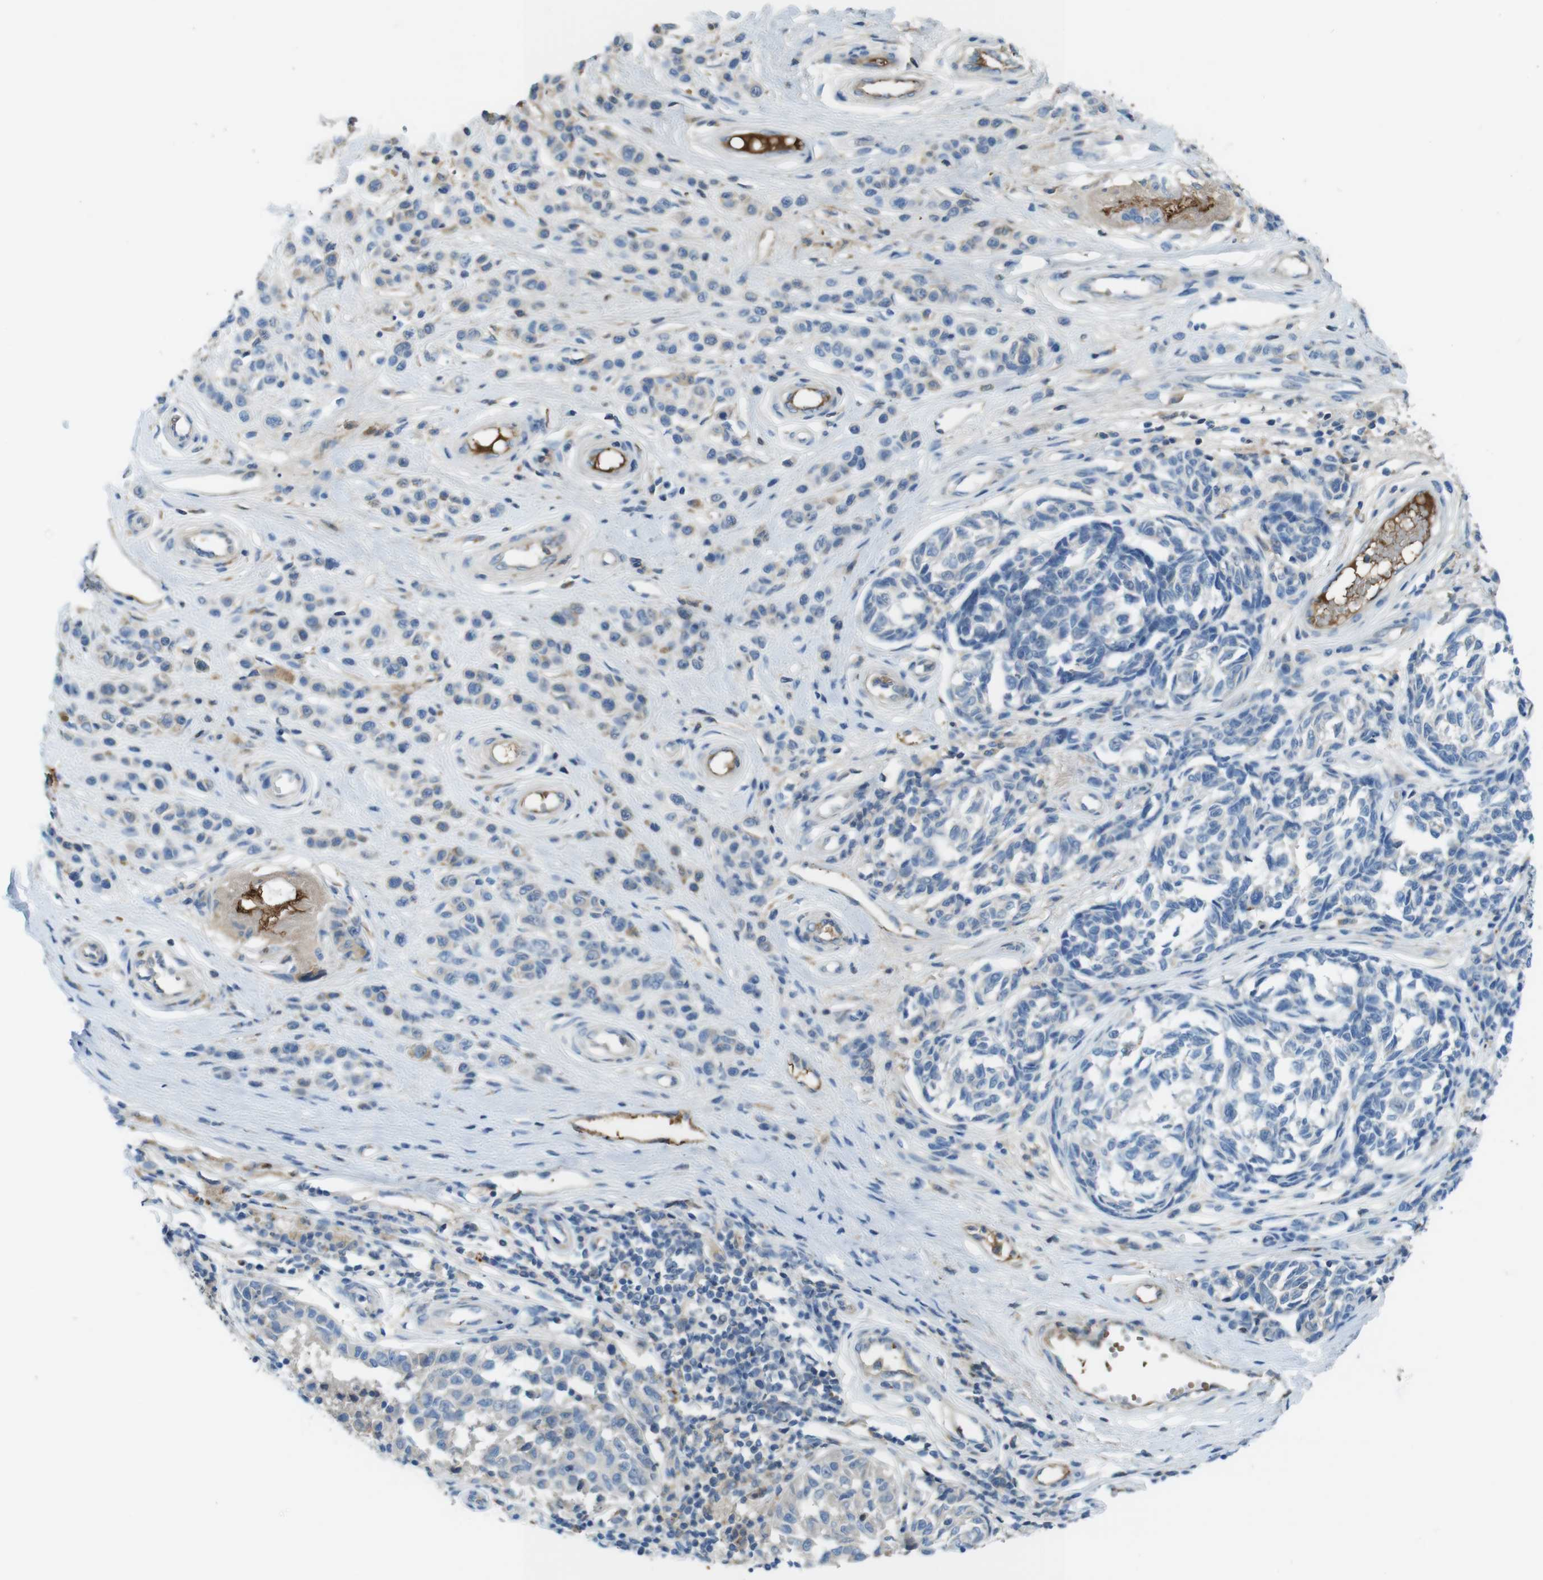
{"staining": {"intensity": "negative", "quantity": "none", "location": "none"}, "tissue": "melanoma", "cell_type": "Tumor cells", "image_type": "cancer", "snomed": [{"axis": "morphology", "description": "Malignant melanoma, NOS"}, {"axis": "topography", "description": "Skin"}], "caption": "An image of human melanoma is negative for staining in tumor cells. (DAB immunohistochemistry (IHC) with hematoxylin counter stain).", "gene": "LTBP4", "patient": {"sex": "female", "age": 64}}